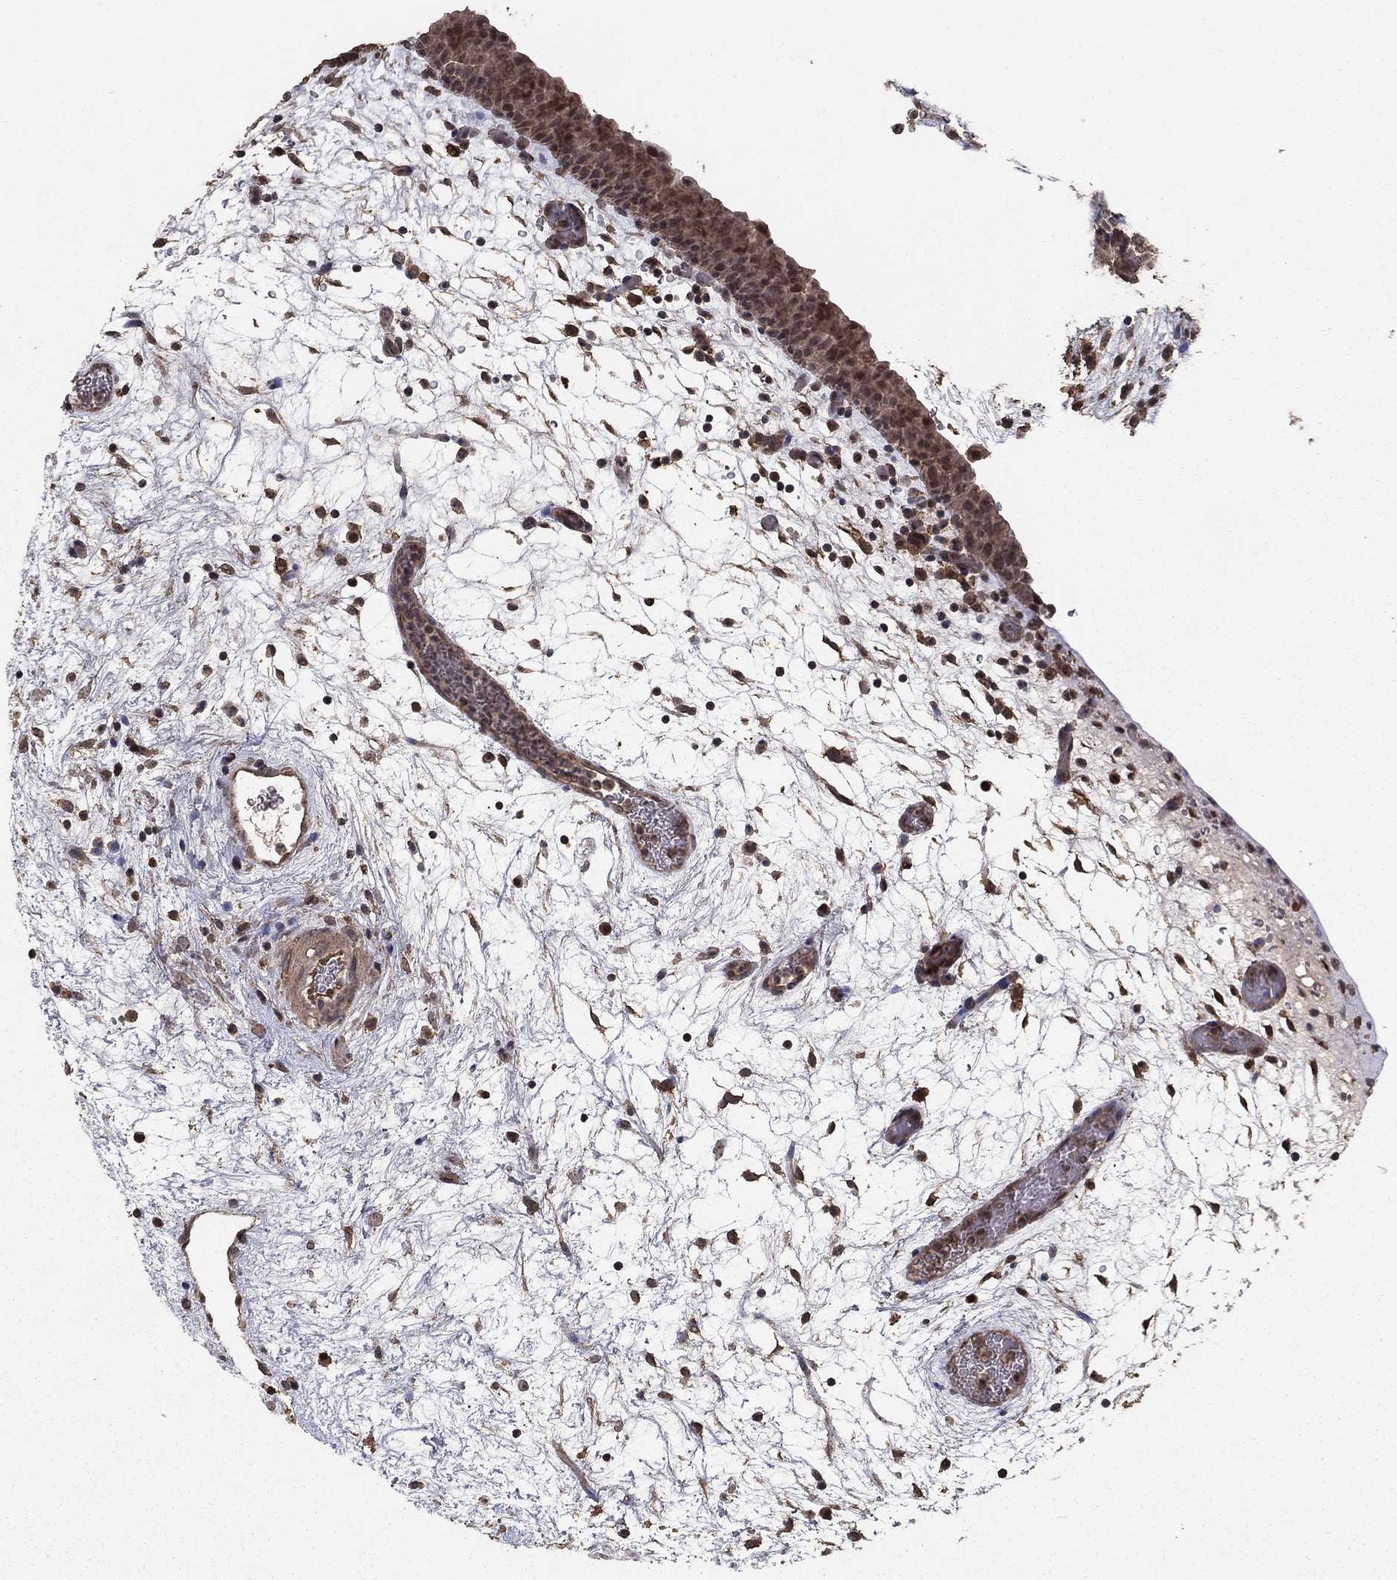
{"staining": {"intensity": "moderate", "quantity": ">75%", "location": "cytoplasmic/membranous,nuclear"}, "tissue": "urinary bladder", "cell_type": "Urothelial cells", "image_type": "normal", "snomed": [{"axis": "morphology", "description": "Normal tissue, NOS"}, {"axis": "topography", "description": "Urinary bladder"}], "caption": "The histopathology image reveals a brown stain indicating the presence of a protein in the cytoplasmic/membranous,nuclear of urothelial cells in urinary bladder.", "gene": "PRDM1", "patient": {"sex": "male", "age": 37}}